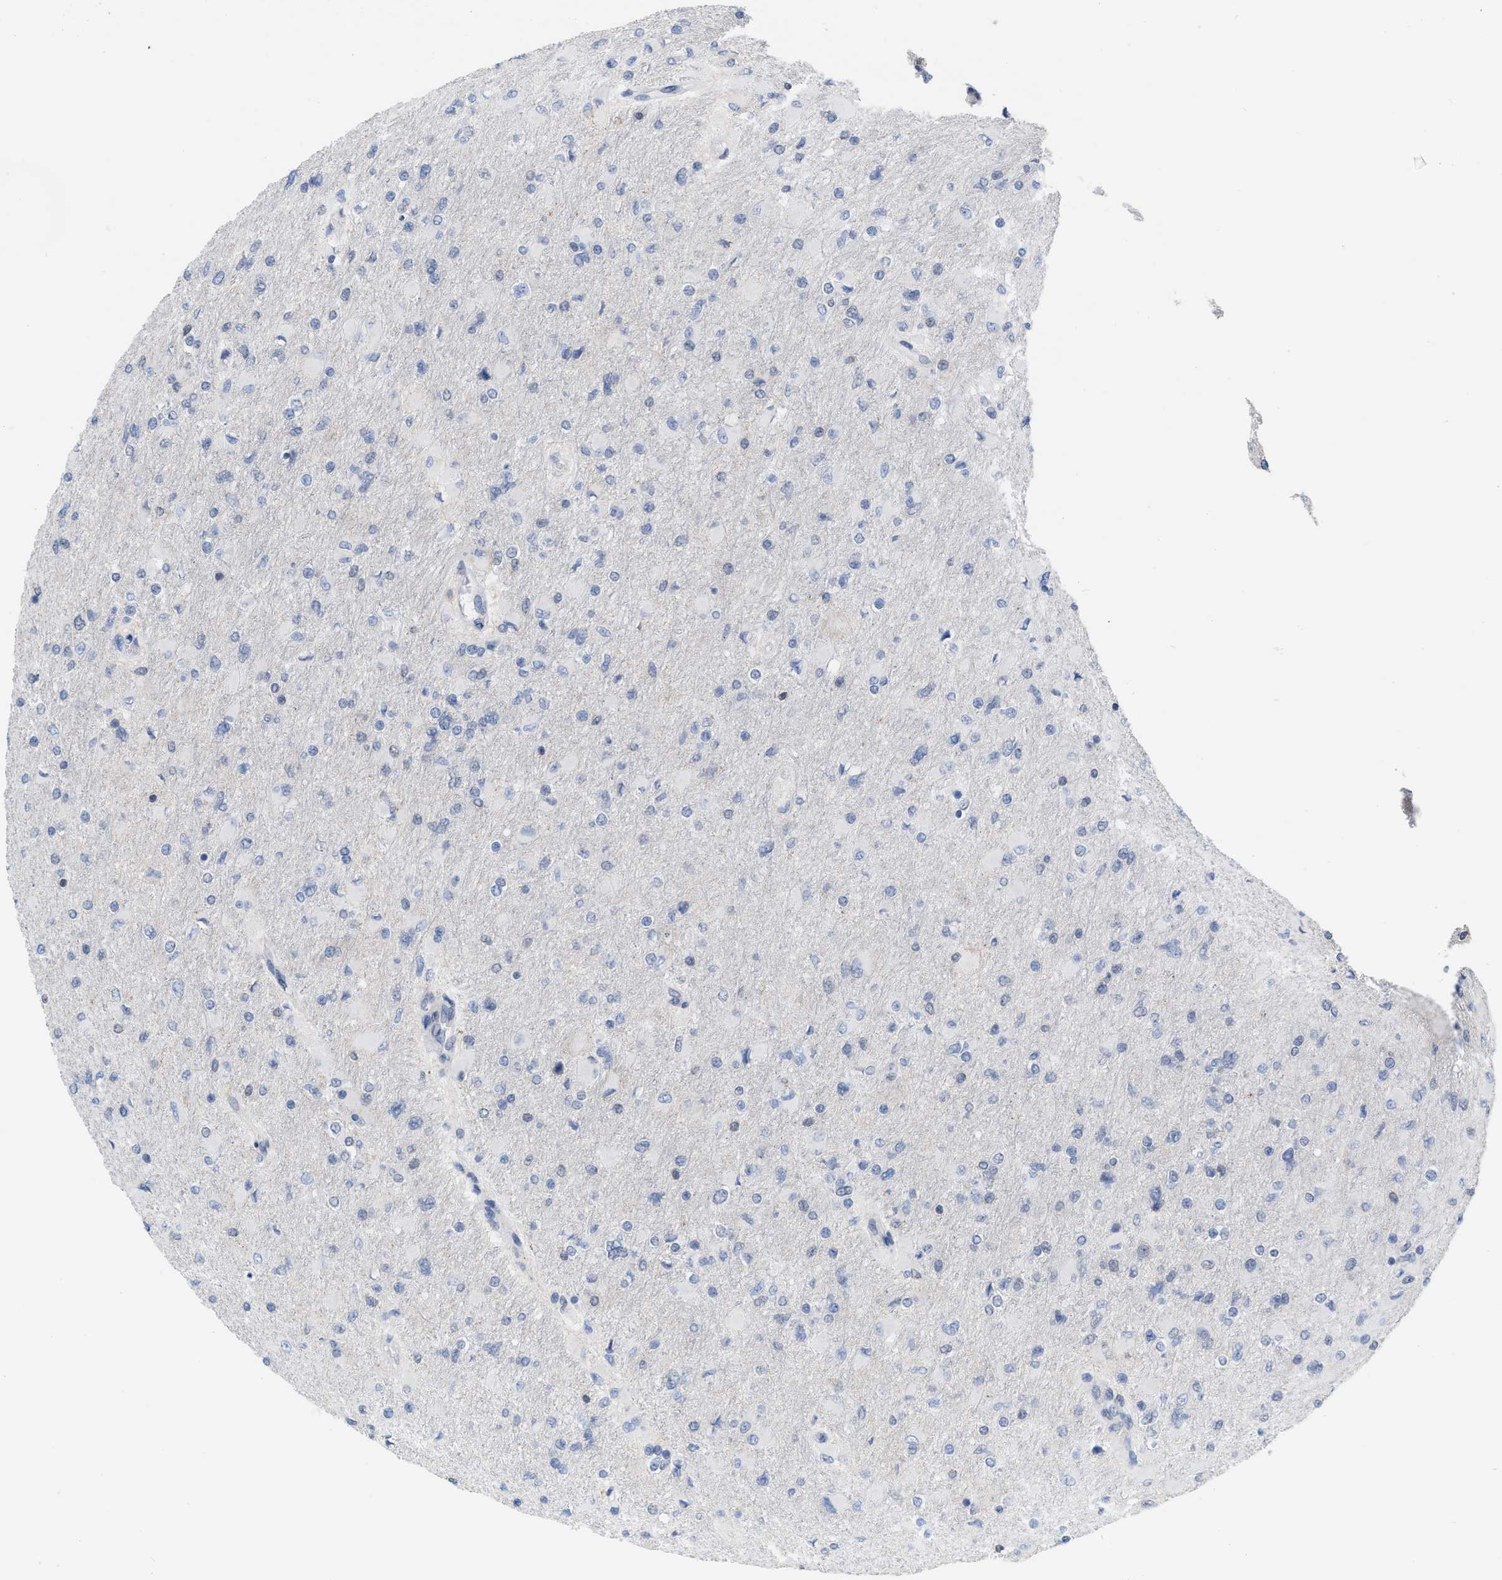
{"staining": {"intensity": "negative", "quantity": "none", "location": "none"}, "tissue": "glioma", "cell_type": "Tumor cells", "image_type": "cancer", "snomed": [{"axis": "morphology", "description": "Glioma, malignant, High grade"}, {"axis": "topography", "description": "Cerebral cortex"}], "caption": "Immunohistochemistry (IHC) of human glioma displays no expression in tumor cells.", "gene": "BAIAP2L1", "patient": {"sex": "female", "age": 36}}